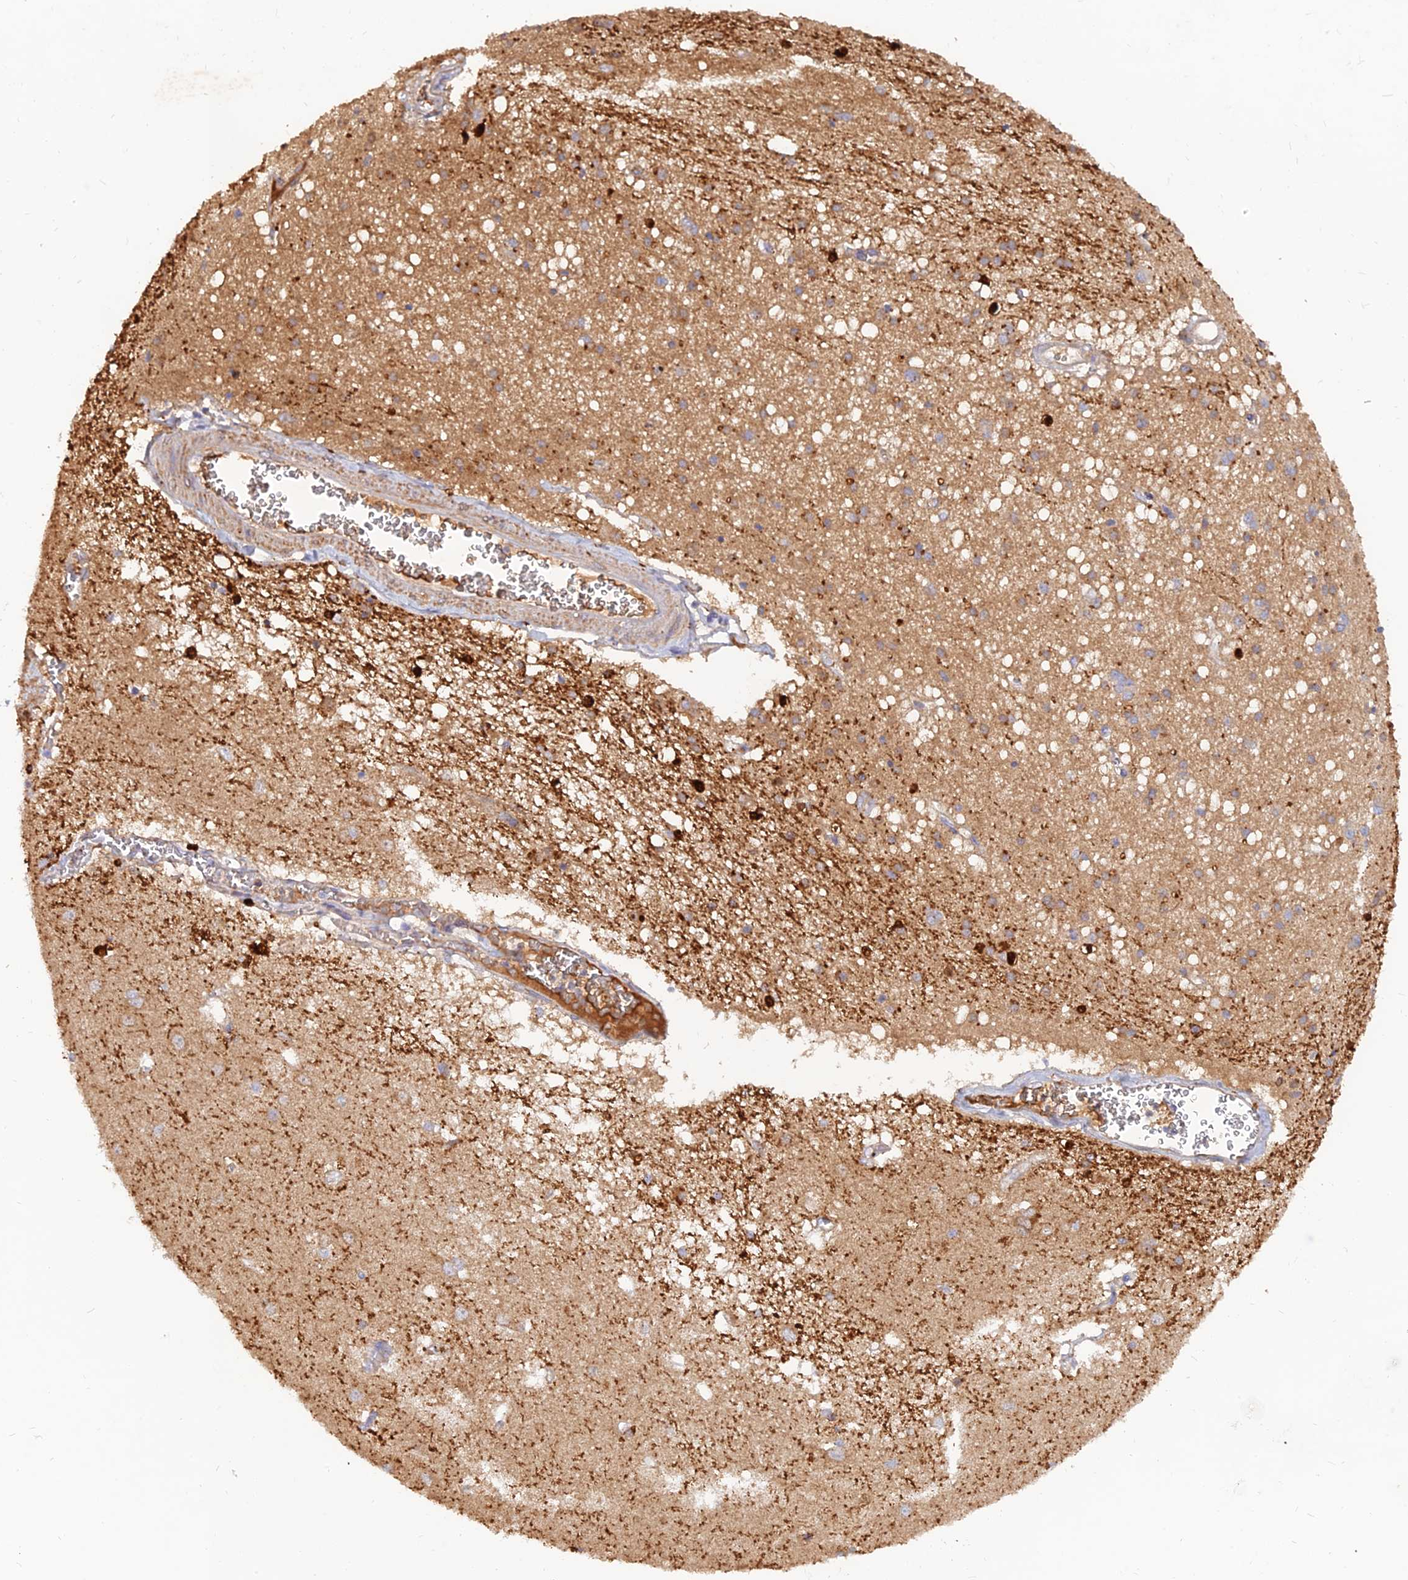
{"staining": {"intensity": "moderate", "quantity": "<25%", "location": "cytoplasmic/membranous"}, "tissue": "caudate", "cell_type": "Glial cells", "image_type": "normal", "snomed": [{"axis": "morphology", "description": "Normal tissue, NOS"}, {"axis": "topography", "description": "Lateral ventricle wall"}], "caption": "Glial cells show low levels of moderate cytoplasmic/membranous staining in about <25% of cells in benign caudate.", "gene": "ACSM5", "patient": {"sex": "male", "age": 37}}